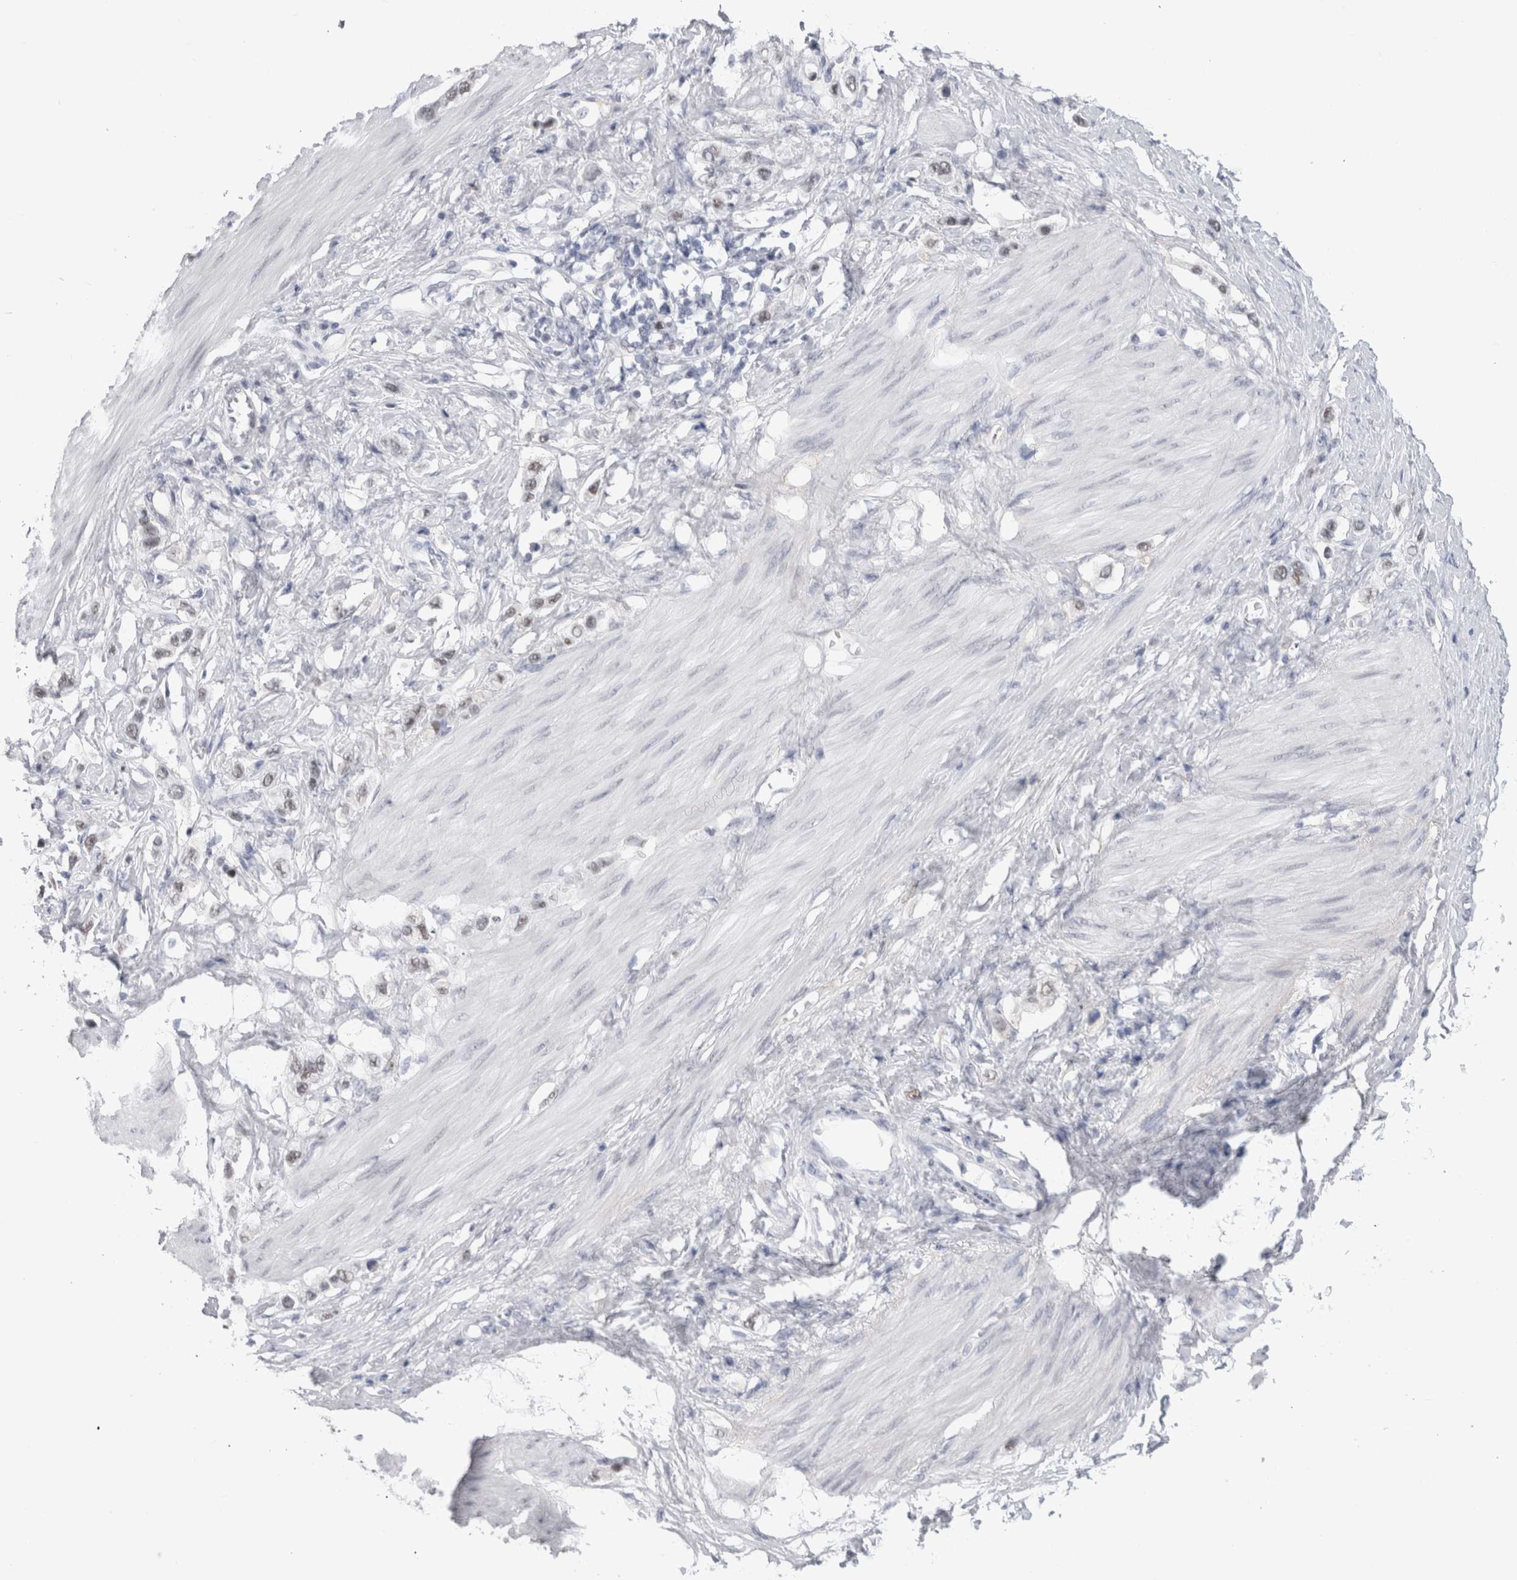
{"staining": {"intensity": "weak", "quantity": "<25%", "location": "nuclear"}, "tissue": "stomach cancer", "cell_type": "Tumor cells", "image_type": "cancer", "snomed": [{"axis": "morphology", "description": "Adenocarcinoma, NOS"}, {"axis": "topography", "description": "Stomach"}], "caption": "A histopathology image of human stomach cancer is negative for staining in tumor cells.", "gene": "API5", "patient": {"sex": "female", "age": 65}}